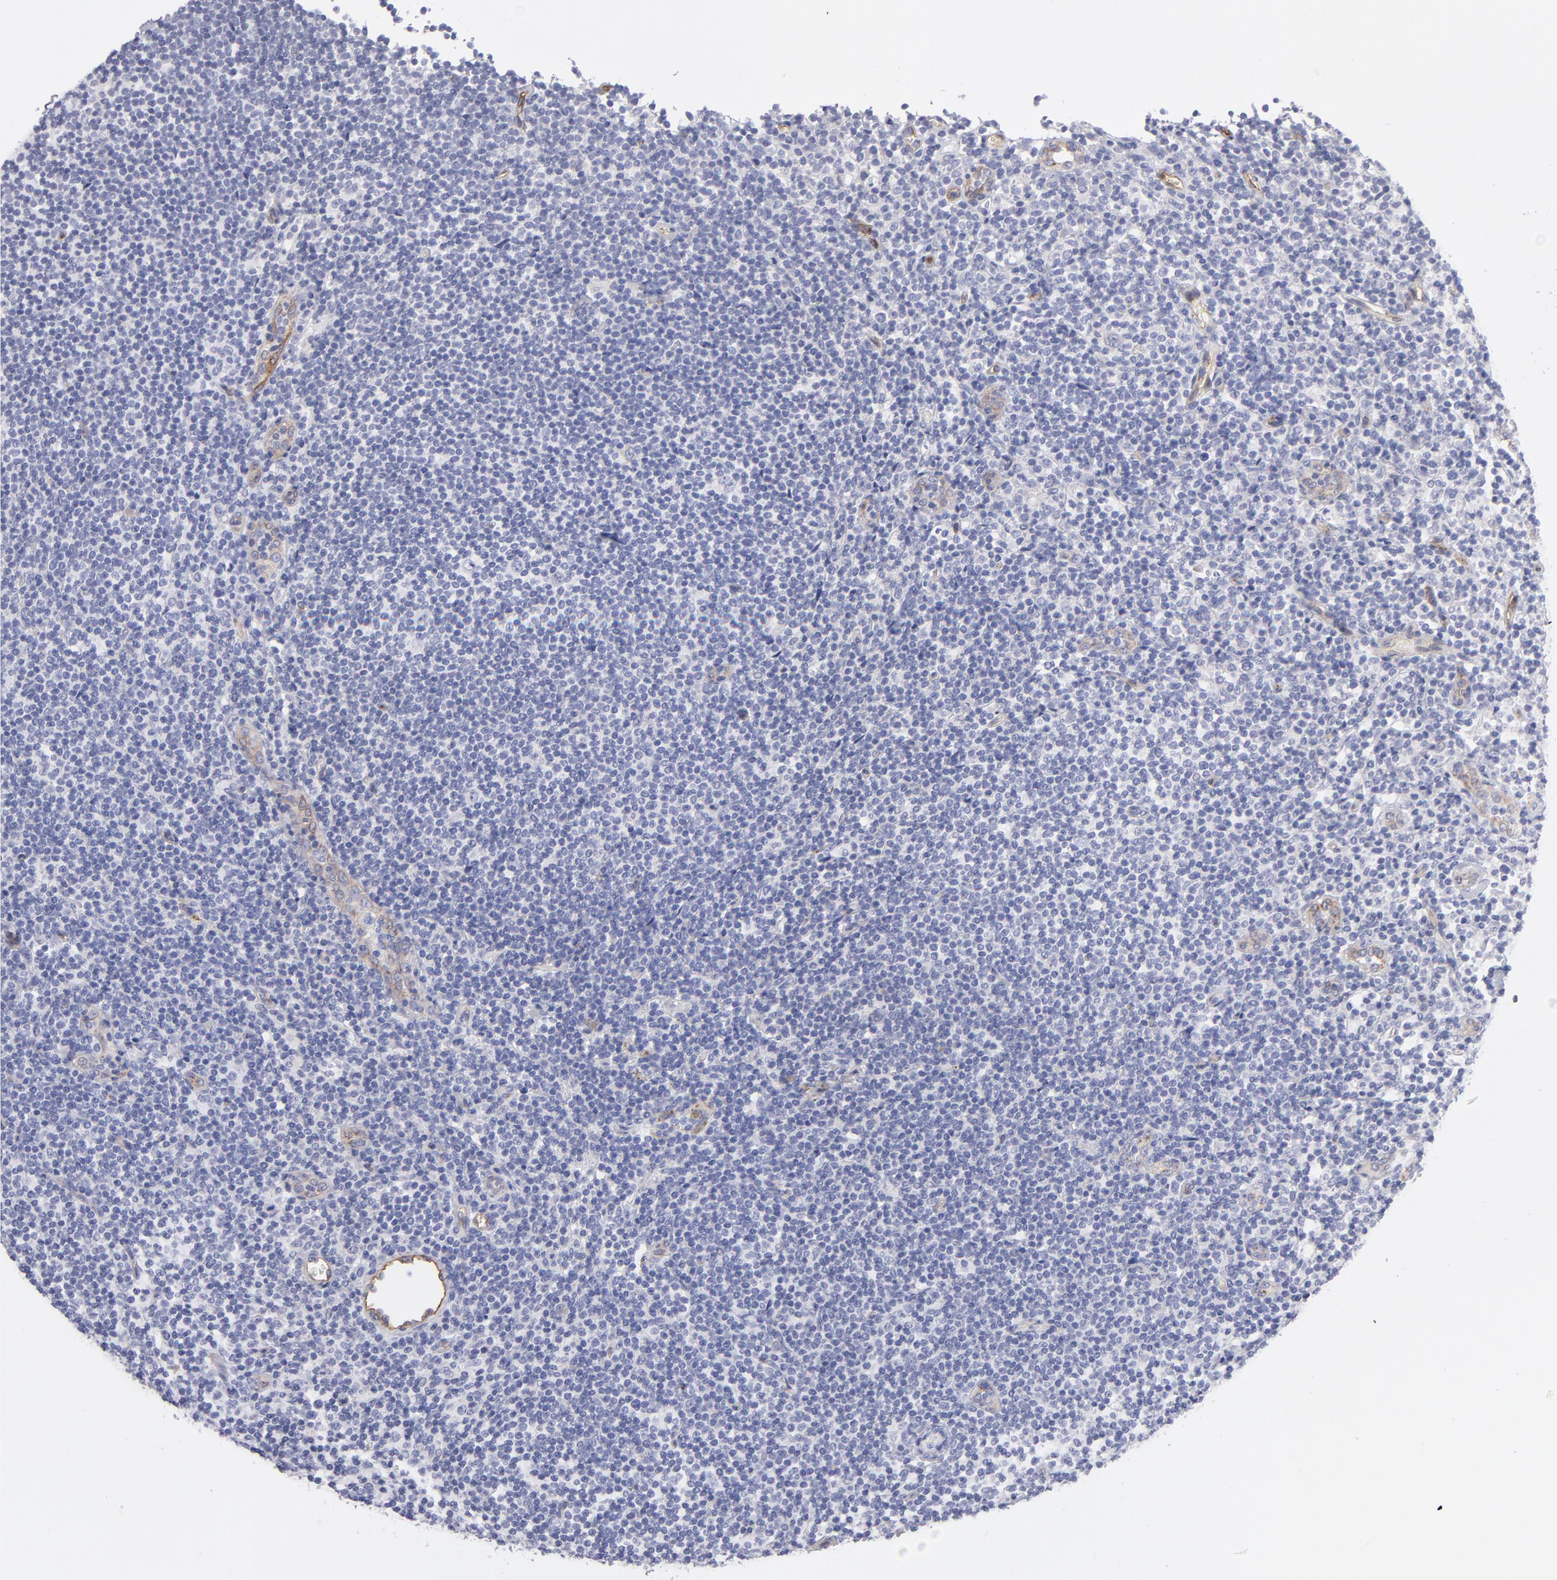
{"staining": {"intensity": "negative", "quantity": "none", "location": "none"}, "tissue": "lymphoma", "cell_type": "Tumor cells", "image_type": "cancer", "snomed": [{"axis": "morphology", "description": "Malignant lymphoma, non-Hodgkin's type, Low grade"}, {"axis": "topography", "description": "Lymph node"}], "caption": "This micrograph is of lymphoma stained with immunohistochemistry to label a protein in brown with the nuclei are counter-stained blue. There is no positivity in tumor cells.", "gene": "PLVAP", "patient": {"sex": "female", "age": 76}}